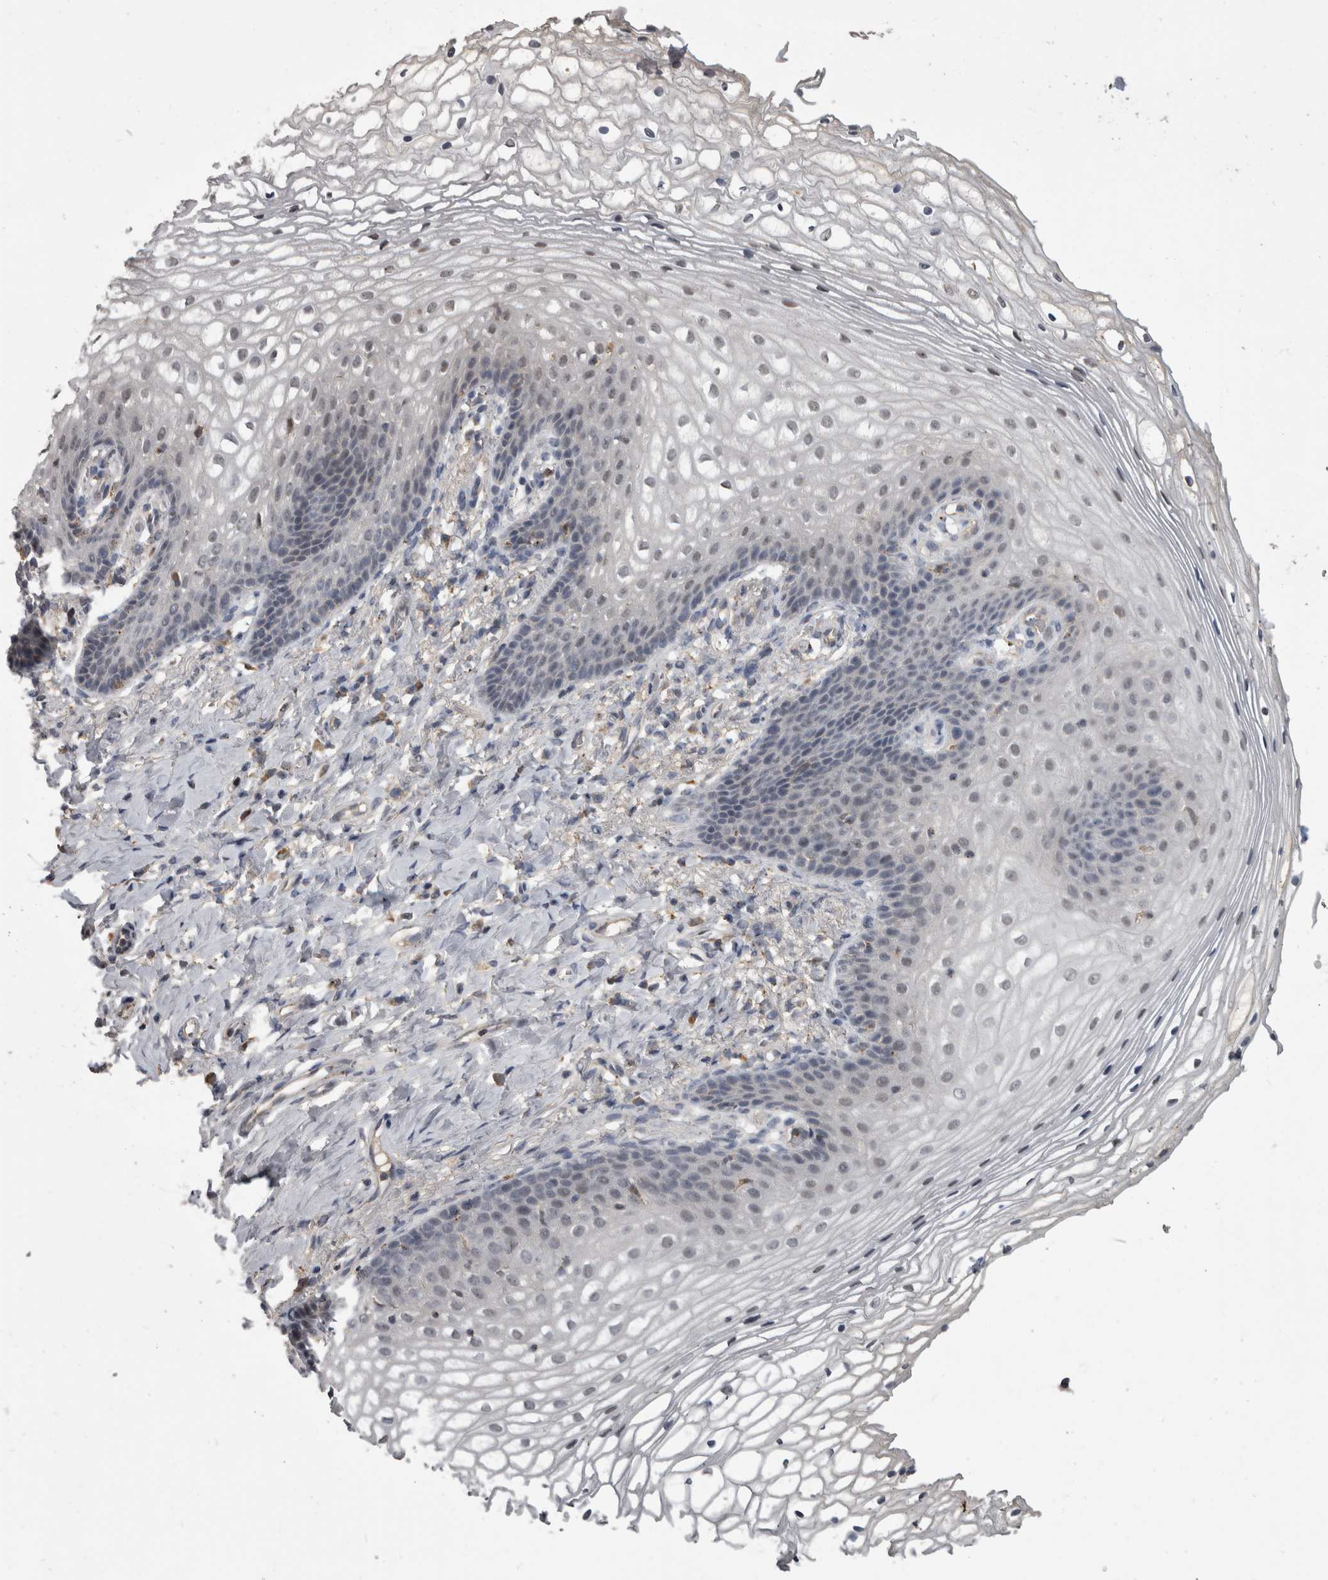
{"staining": {"intensity": "weak", "quantity": "<25%", "location": "nuclear"}, "tissue": "vagina", "cell_type": "Squamous epithelial cells", "image_type": "normal", "snomed": [{"axis": "morphology", "description": "Normal tissue, NOS"}, {"axis": "topography", "description": "Vagina"}], "caption": "Immunohistochemistry (IHC) micrograph of unremarkable vagina stained for a protein (brown), which exhibits no positivity in squamous epithelial cells.", "gene": "NAAA", "patient": {"sex": "female", "age": 60}}